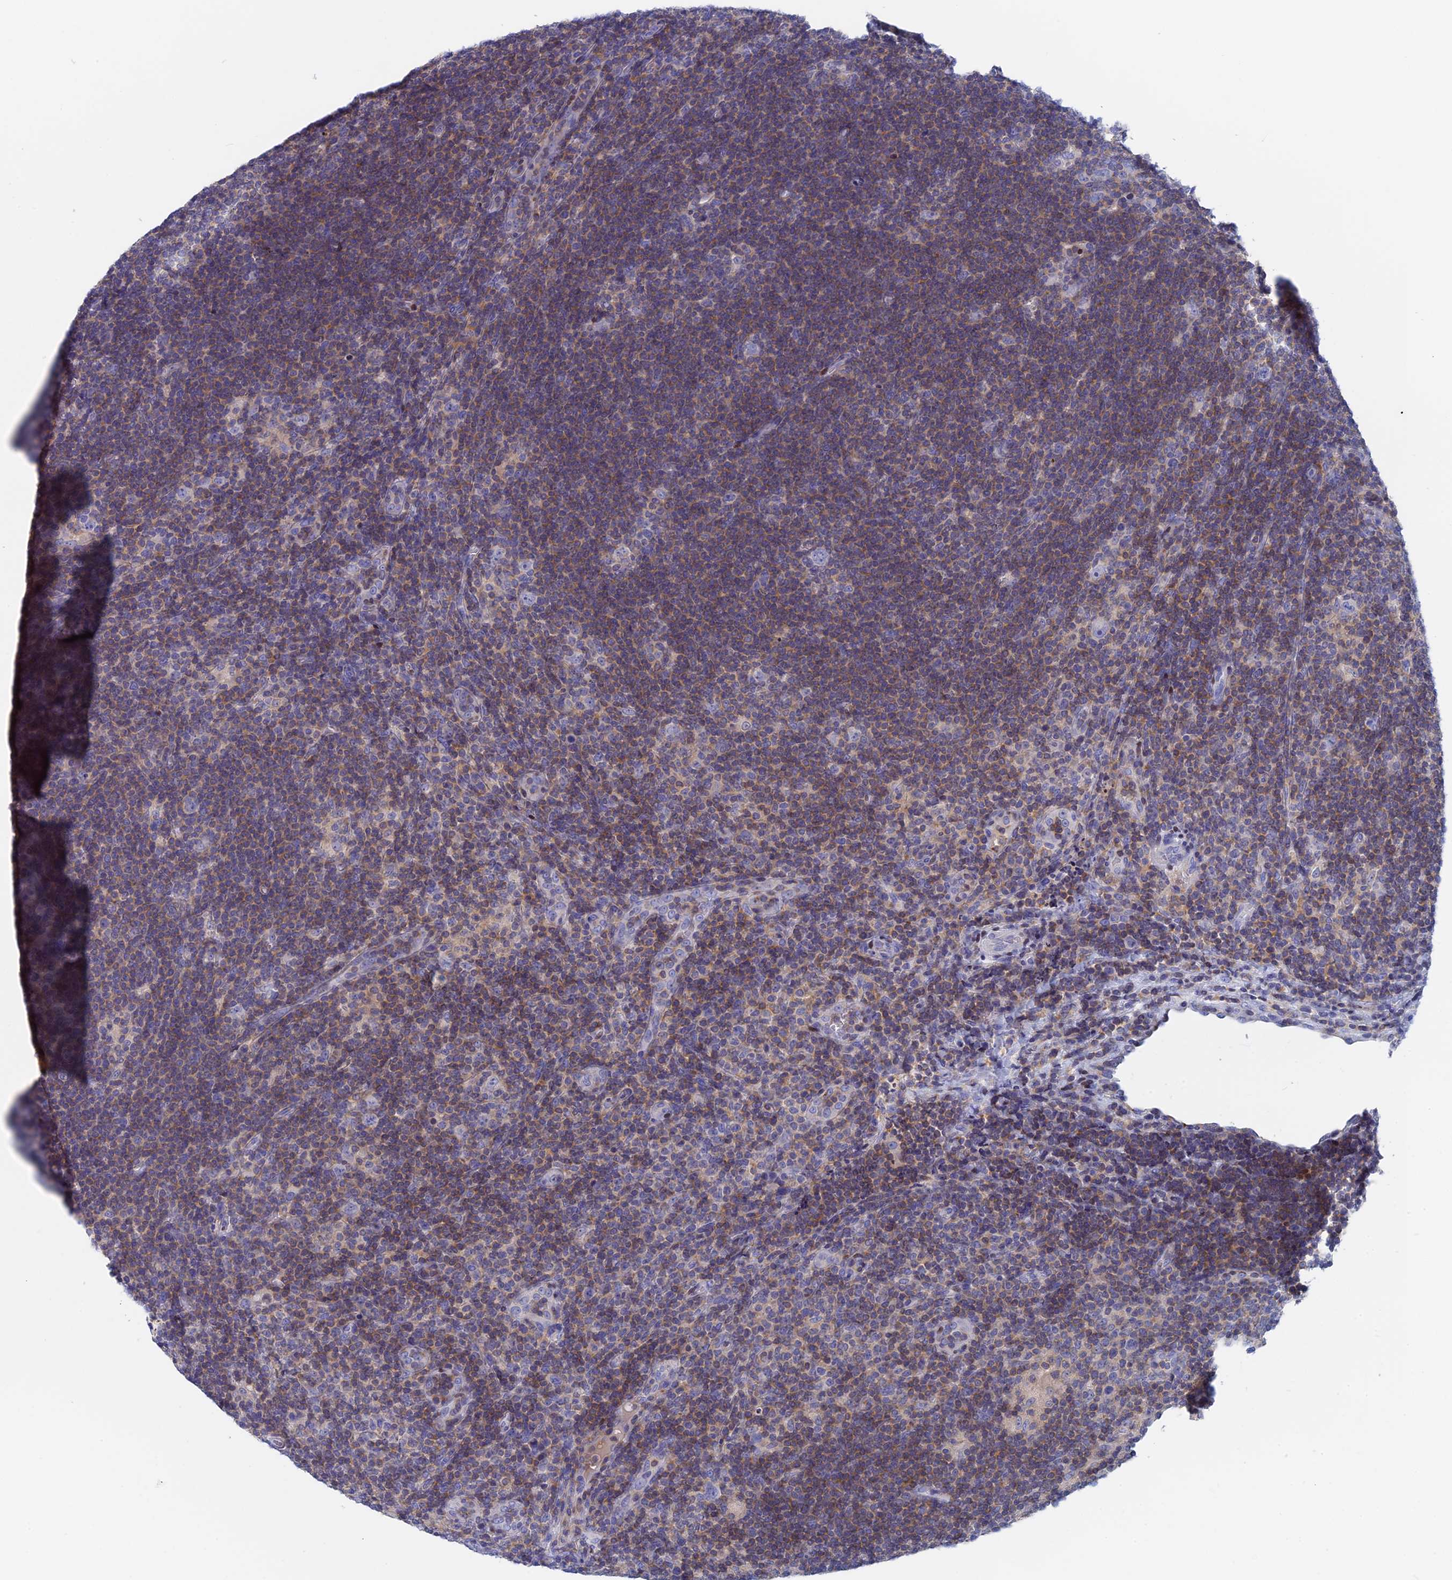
{"staining": {"intensity": "negative", "quantity": "none", "location": "none"}, "tissue": "lymphoma", "cell_type": "Tumor cells", "image_type": "cancer", "snomed": [{"axis": "morphology", "description": "Hodgkin's disease, NOS"}, {"axis": "topography", "description": "Lymph node"}], "caption": "Tumor cells show no significant protein positivity in Hodgkin's disease. (Brightfield microscopy of DAB IHC at high magnification).", "gene": "ACP7", "patient": {"sex": "female", "age": 57}}